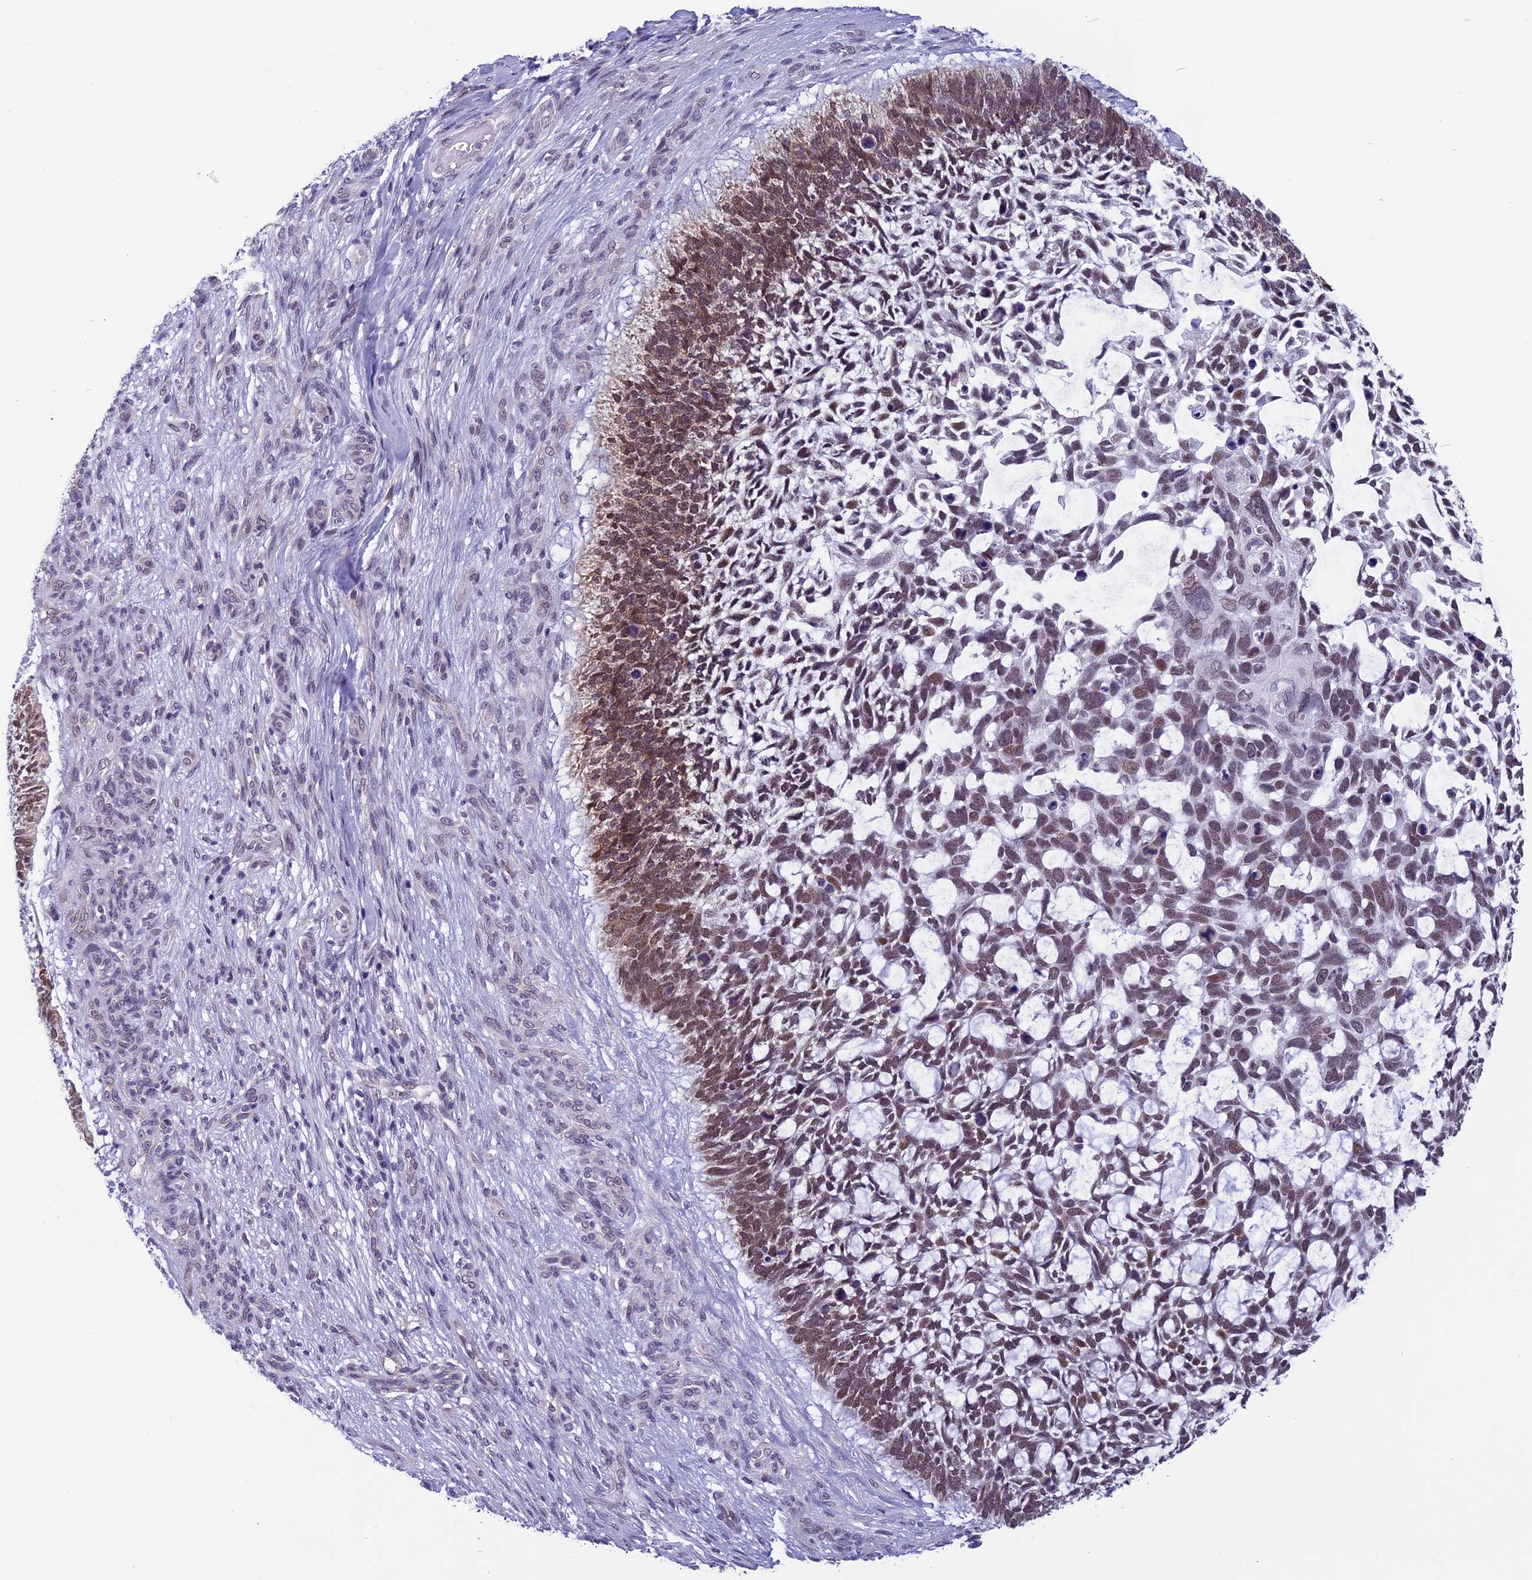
{"staining": {"intensity": "moderate", "quantity": ">75%", "location": "nuclear"}, "tissue": "skin cancer", "cell_type": "Tumor cells", "image_type": "cancer", "snomed": [{"axis": "morphology", "description": "Basal cell carcinoma"}, {"axis": "topography", "description": "Skin"}], "caption": "IHC histopathology image of neoplastic tissue: human skin cancer stained using immunohistochemistry shows medium levels of moderate protein expression localized specifically in the nuclear of tumor cells, appearing as a nuclear brown color.", "gene": "ZNF317", "patient": {"sex": "male", "age": 88}}